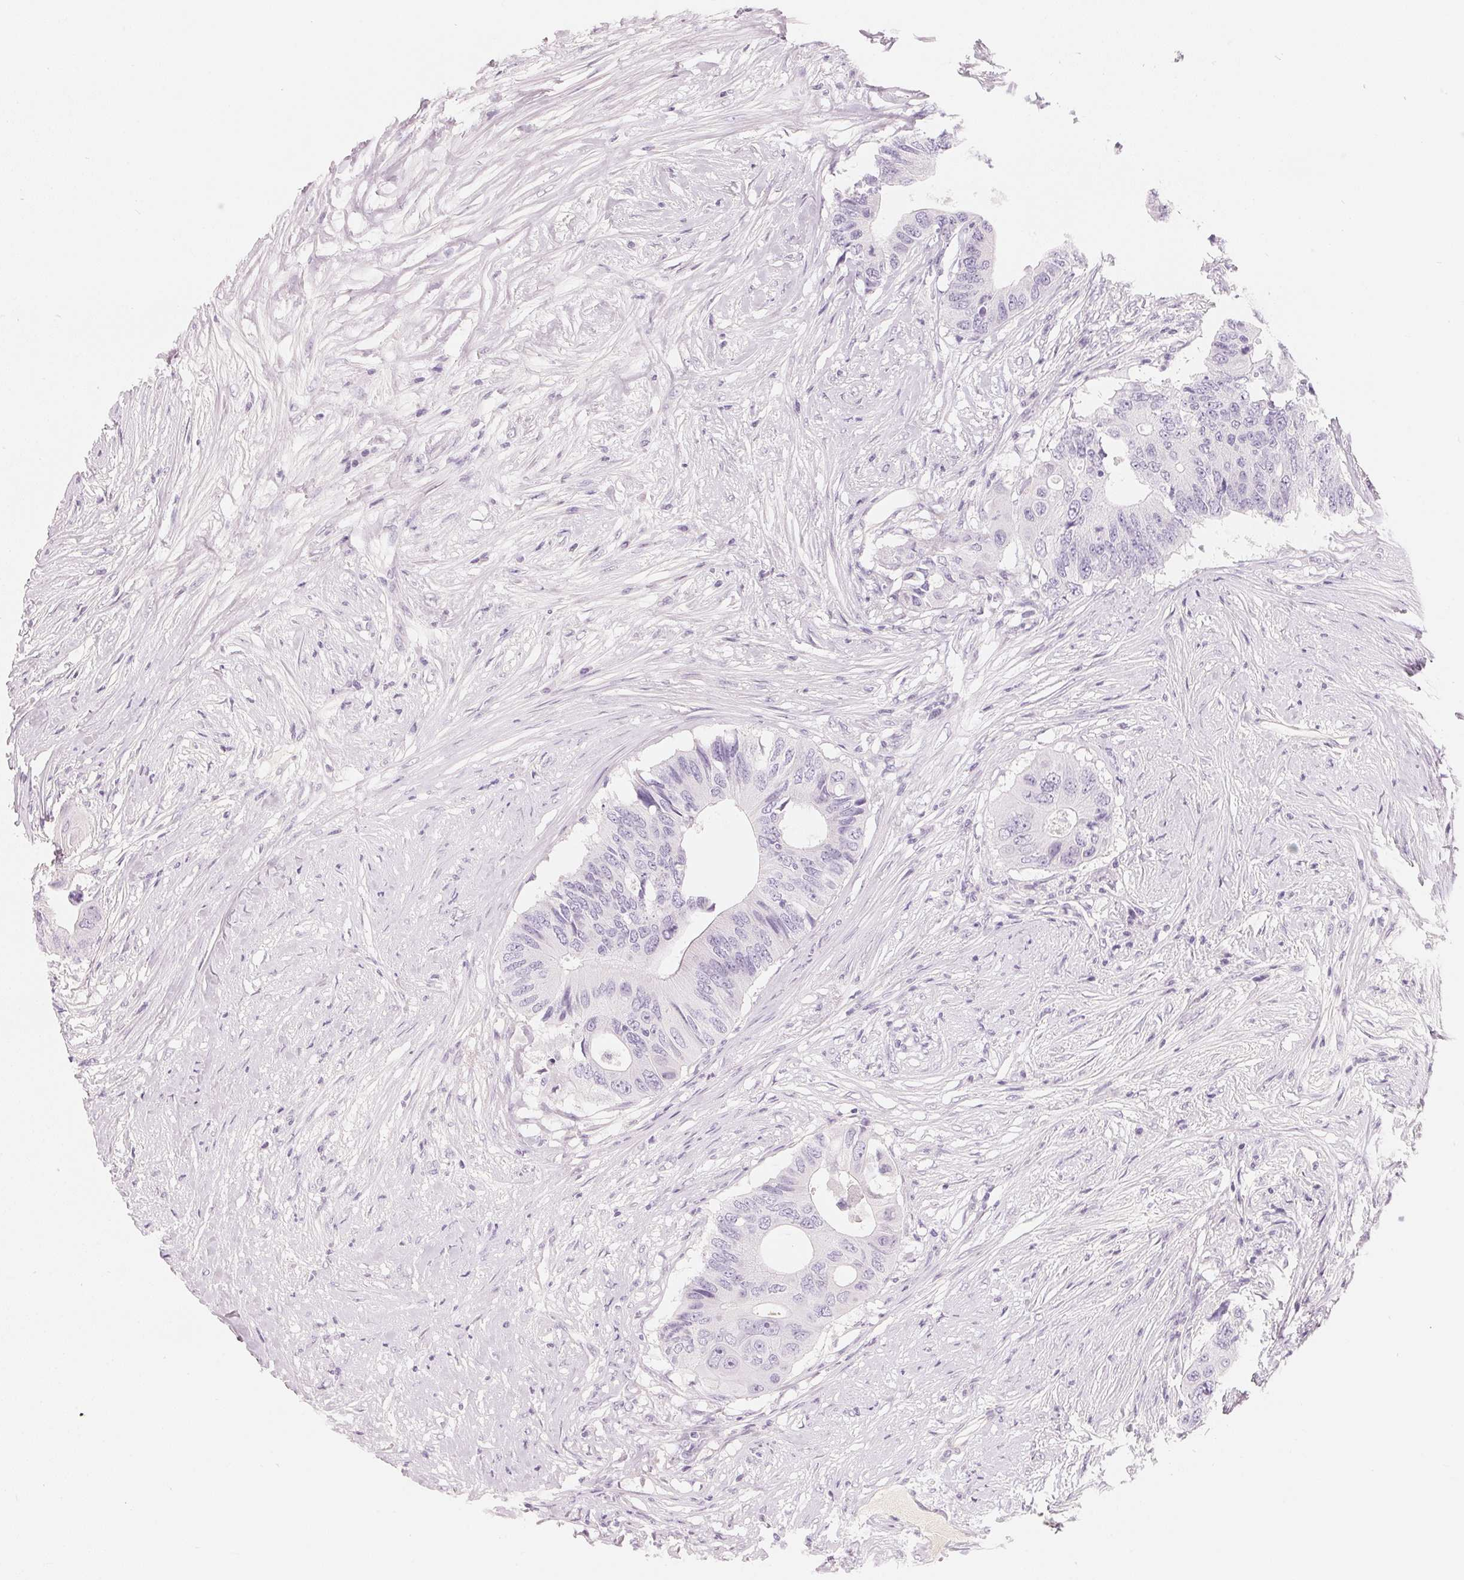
{"staining": {"intensity": "negative", "quantity": "none", "location": "none"}, "tissue": "colorectal cancer", "cell_type": "Tumor cells", "image_type": "cancer", "snomed": [{"axis": "morphology", "description": "Adenocarcinoma, NOS"}, {"axis": "topography", "description": "Colon"}], "caption": "IHC of adenocarcinoma (colorectal) exhibits no staining in tumor cells.", "gene": "CFHR2", "patient": {"sex": "male", "age": 71}}